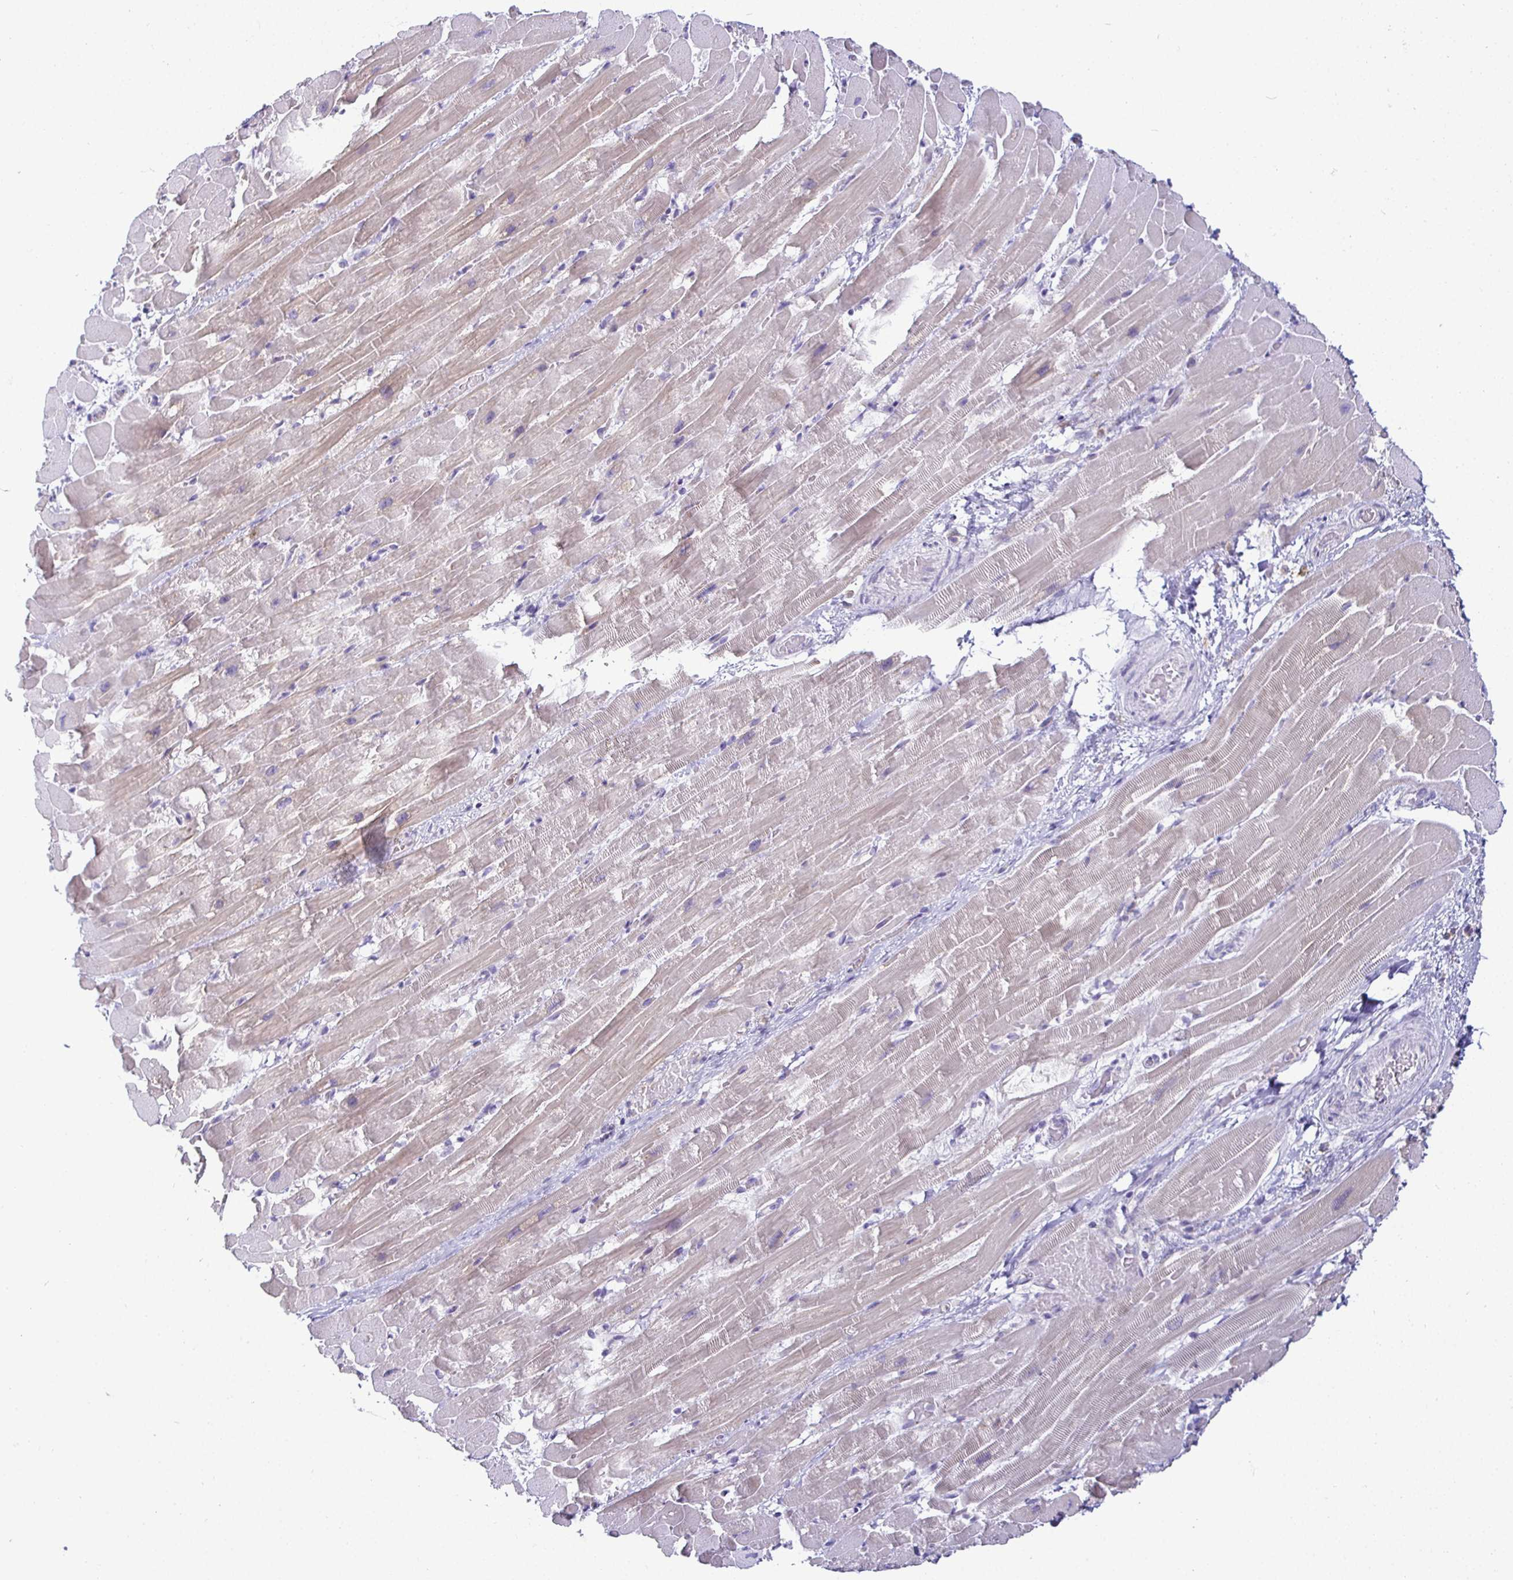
{"staining": {"intensity": "weak", "quantity": "25%-75%", "location": "cytoplasmic/membranous"}, "tissue": "heart muscle", "cell_type": "Cardiomyocytes", "image_type": "normal", "snomed": [{"axis": "morphology", "description": "Normal tissue, NOS"}, {"axis": "topography", "description": "Heart"}], "caption": "The micrograph reveals staining of unremarkable heart muscle, revealing weak cytoplasmic/membranous protein expression (brown color) within cardiomyocytes.", "gene": "SIRPA", "patient": {"sex": "male", "age": 37}}